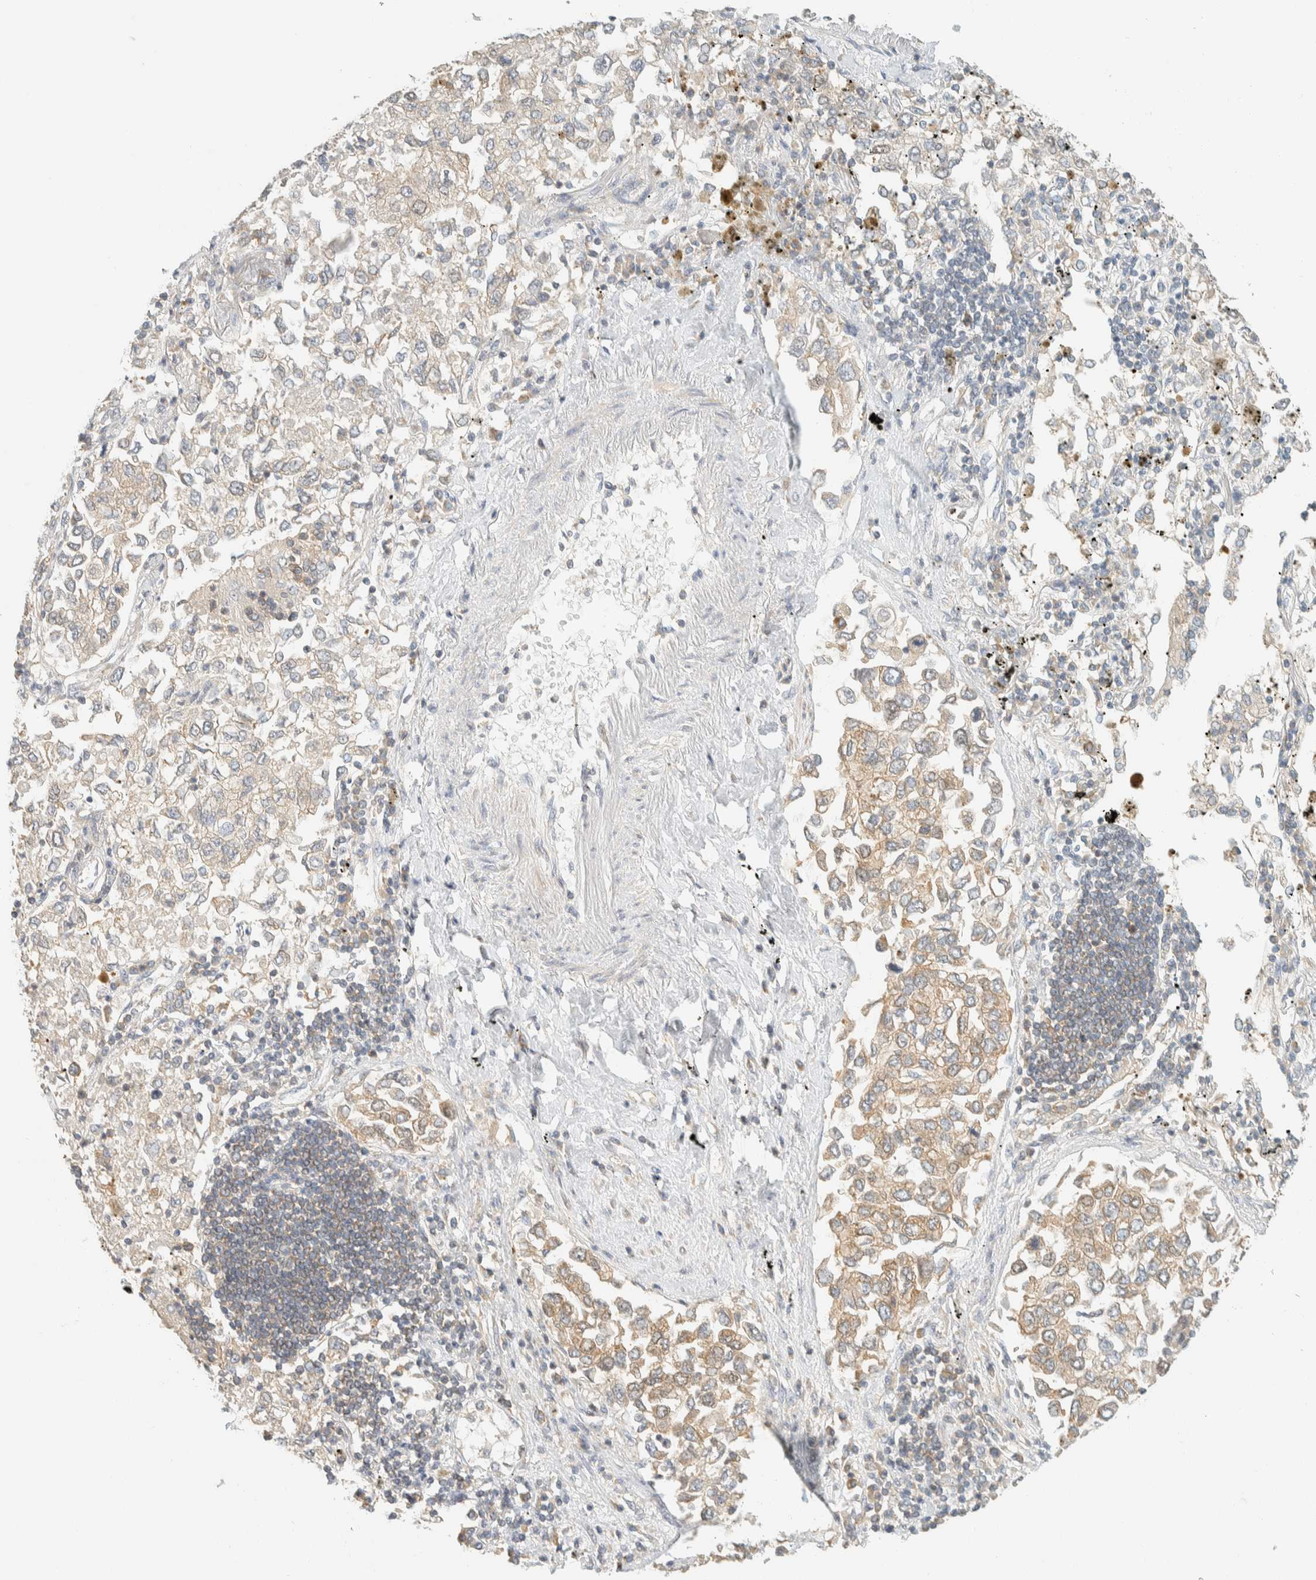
{"staining": {"intensity": "weak", "quantity": "<25%", "location": "cytoplasmic/membranous"}, "tissue": "lung cancer", "cell_type": "Tumor cells", "image_type": "cancer", "snomed": [{"axis": "morphology", "description": "Inflammation, NOS"}, {"axis": "morphology", "description": "Adenocarcinoma, NOS"}, {"axis": "topography", "description": "Lung"}], "caption": "Tumor cells show no significant protein positivity in lung cancer. The staining was performed using DAB to visualize the protein expression in brown, while the nuclei were stained in blue with hematoxylin (Magnification: 20x).", "gene": "ARFGEF1", "patient": {"sex": "male", "age": 63}}